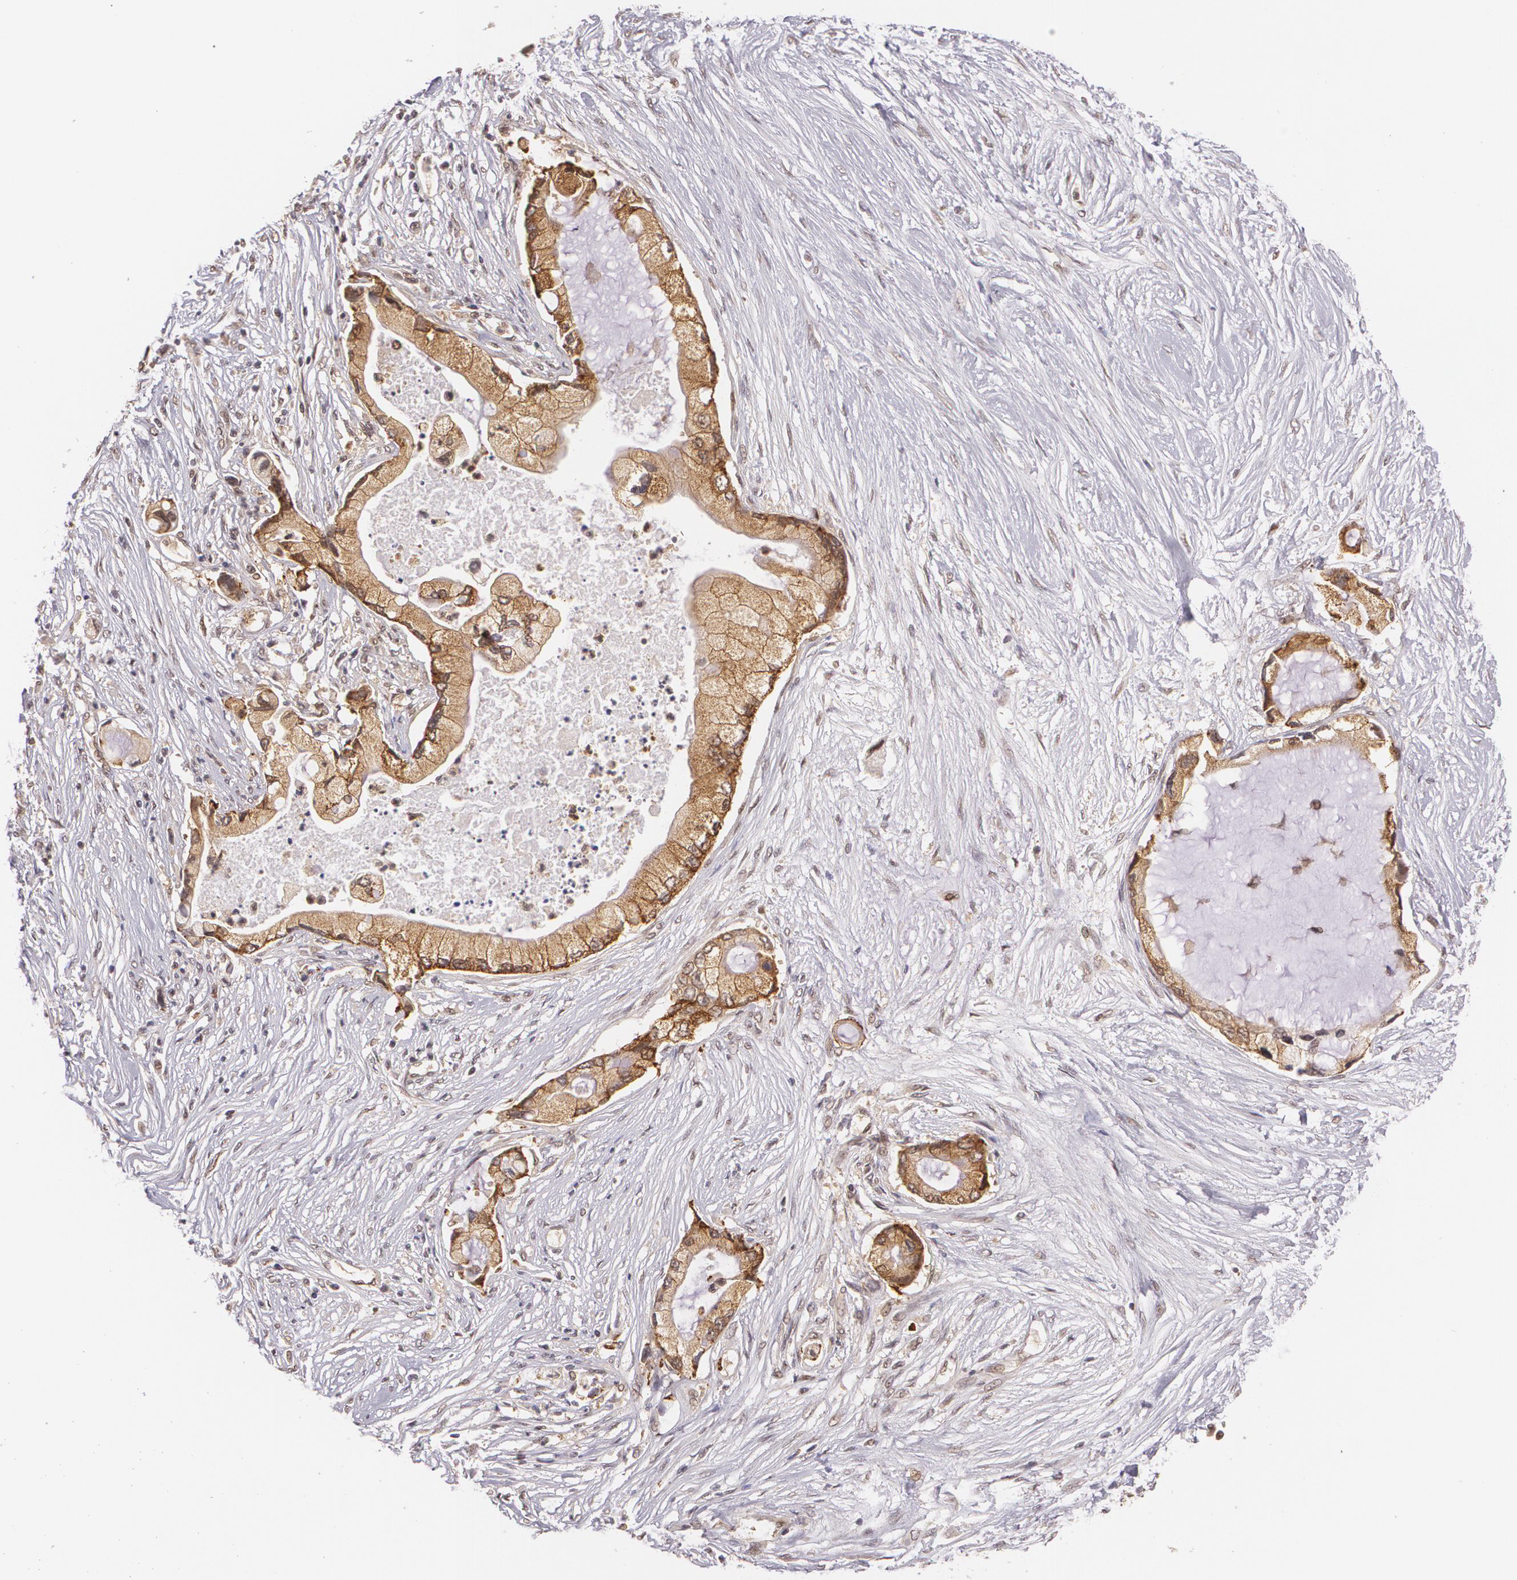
{"staining": {"intensity": "moderate", "quantity": "25%-75%", "location": "cytoplasmic/membranous,nuclear"}, "tissue": "pancreatic cancer", "cell_type": "Tumor cells", "image_type": "cancer", "snomed": [{"axis": "morphology", "description": "Adenocarcinoma, NOS"}, {"axis": "topography", "description": "Pancreas"}], "caption": "Immunohistochemistry (IHC) (DAB (3,3'-diaminobenzidine)) staining of pancreatic cancer (adenocarcinoma) reveals moderate cytoplasmic/membranous and nuclear protein staining in approximately 25%-75% of tumor cells.", "gene": "CUL2", "patient": {"sex": "female", "age": 59}}